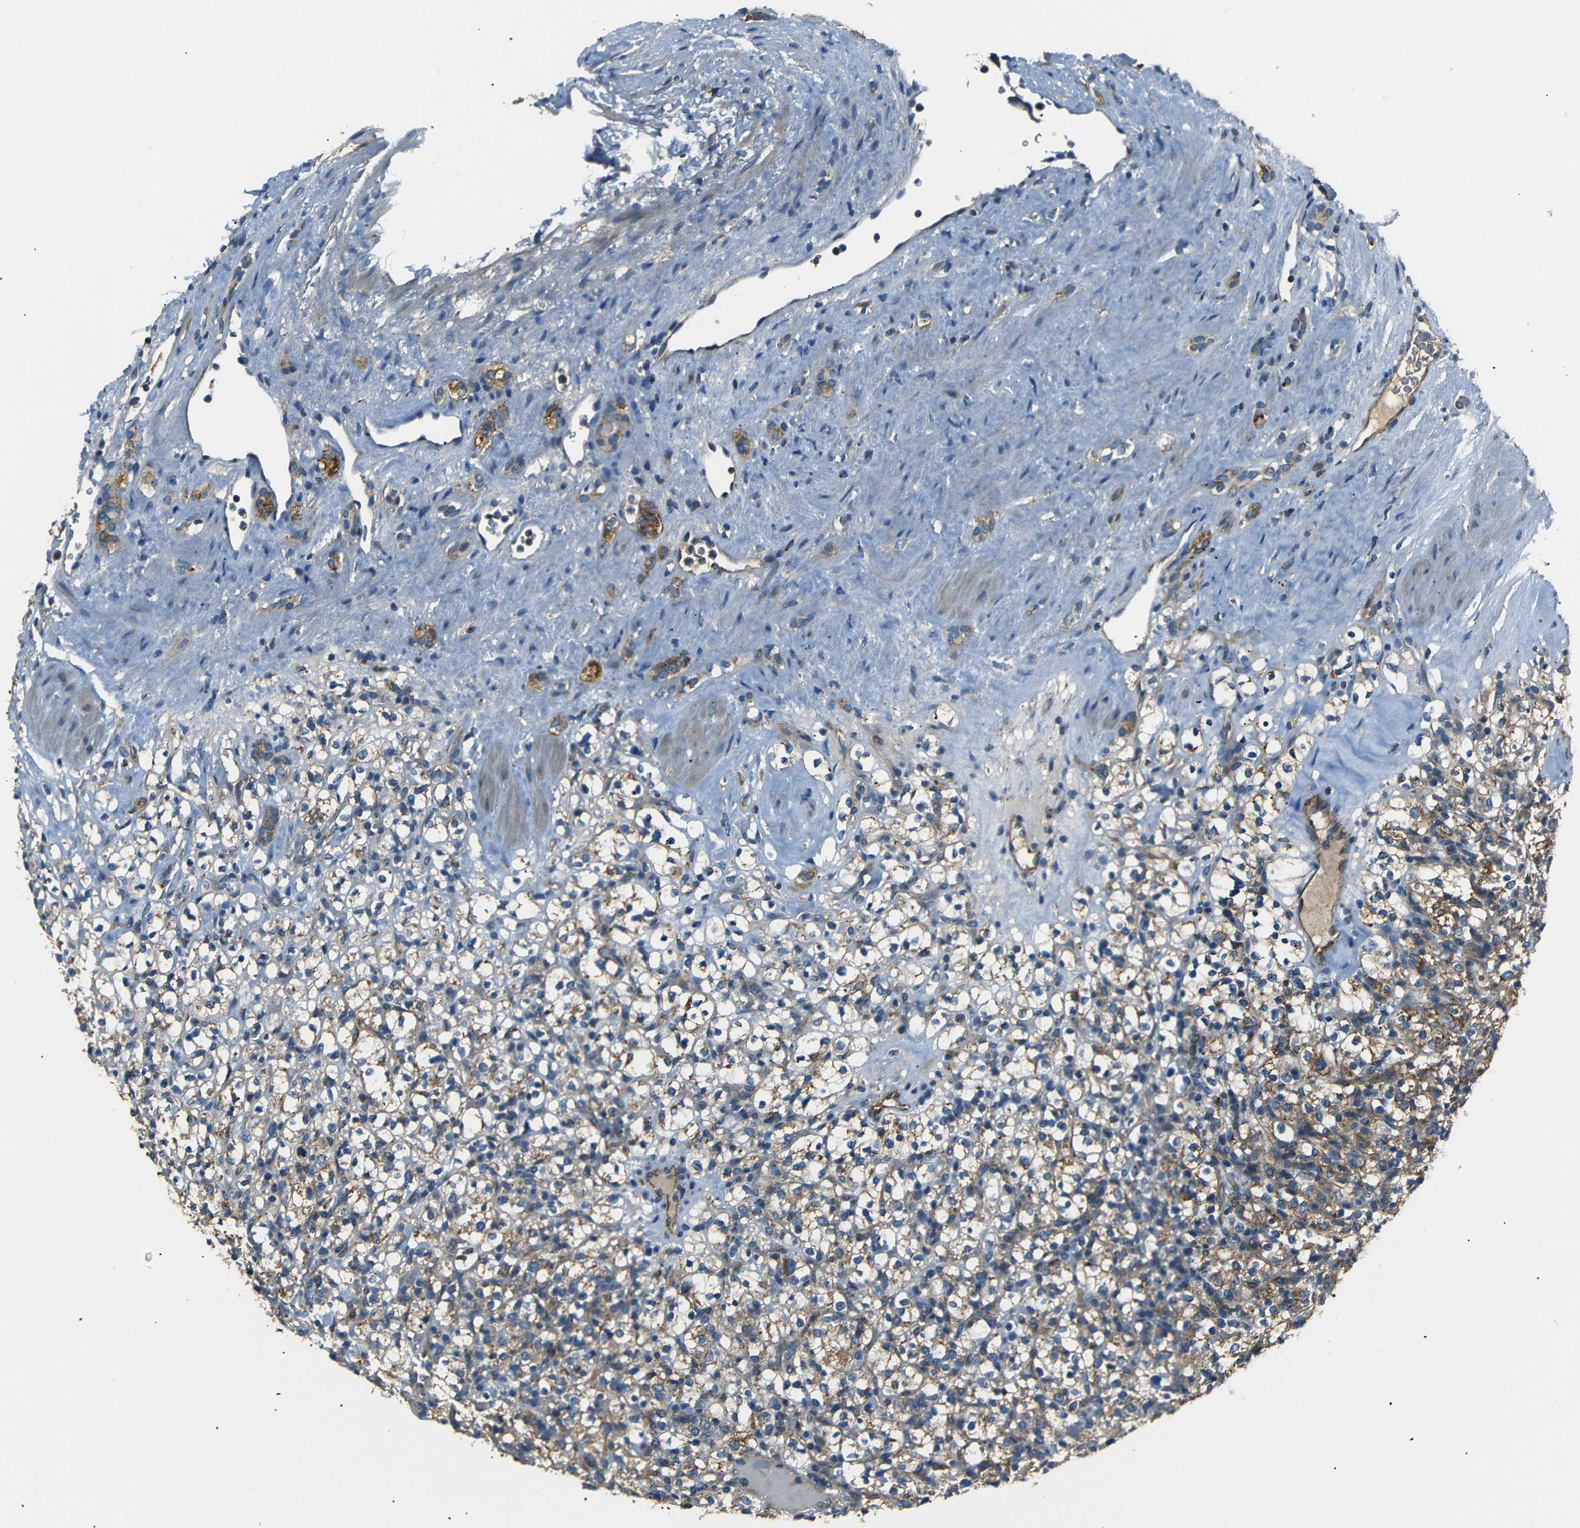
{"staining": {"intensity": "moderate", "quantity": ">75%", "location": "cytoplasmic/membranous"}, "tissue": "renal cancer", "cell_type": "Tumor cells", "image_type": "cancer", "snomed": [{"axis": "morphology", "description": "Normal tissue, NOS"}, {"axis": "morphology", "description": "Adenocarcinoma, NOS"}, {"axis": "topography", "description": "Kidney"}], "caption": "A high-resolution micrograph shows immunohistochemistry (IHC) staining of adenocarcinoma (renal), which displays moderate cytoplasmic/membranous positivity in approximately >75% of tumor cells.", "gene": "NETO2", "patient": {"sex": "female", "age": 72}}